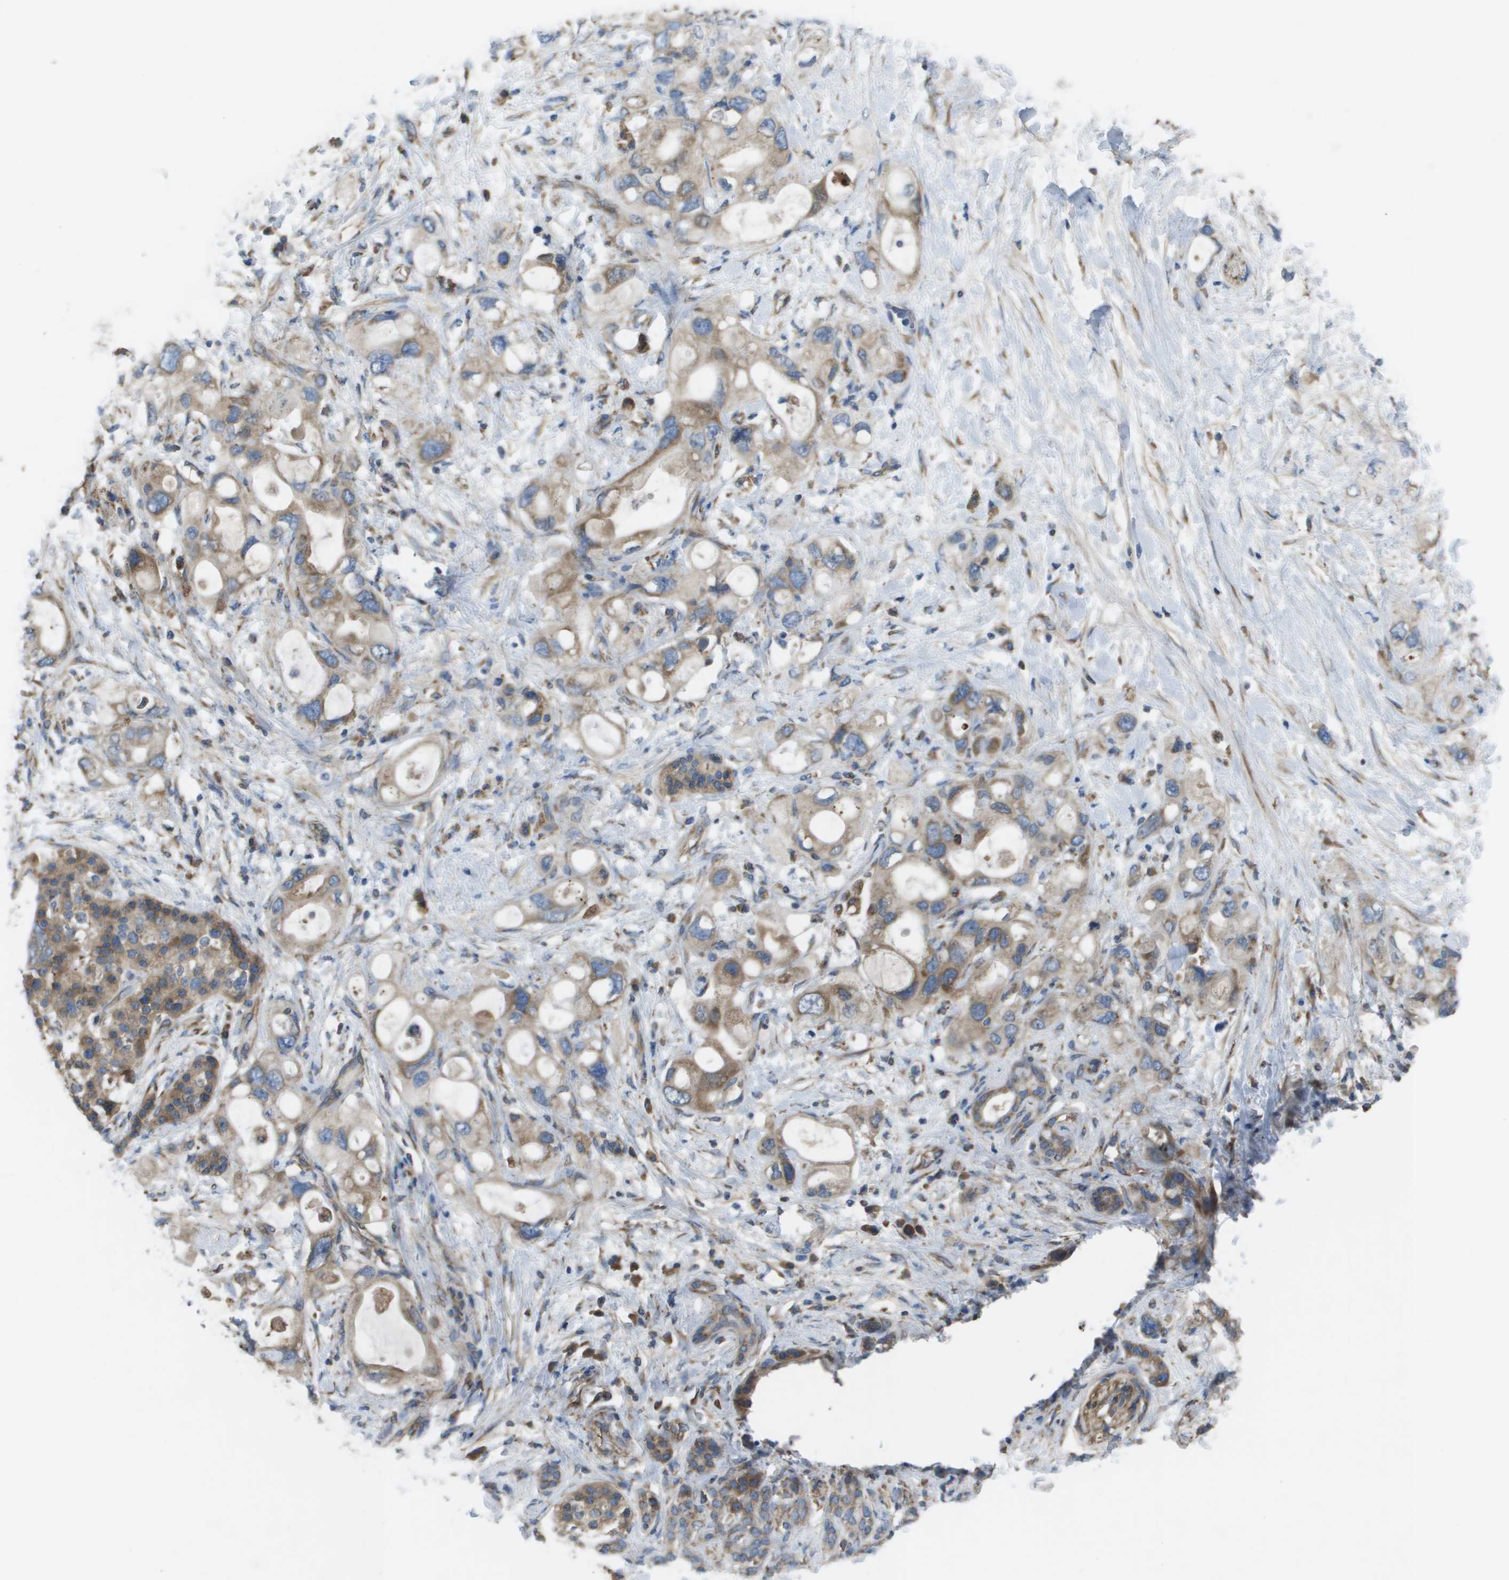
{"staining": {"intensity": "moderate", "quantity": ">75%", "location": "cytoplasmic/membranous"}, "tissue": "pancreatic cancer", "cell_type": "Tumor cells", "image_type": "cancer", "snomed": [{"axis": "morphology", "description": "Adenocarcinoma, NOS"}, {"axis": "topography", "description": "Pancreas"}], "caption": "Moderate cytoplasmic/membranous positivity is identified in approximately >75% of tumor cells in pancreatic cancer.", "gene": "CLCN2", "patient": {"sex": "female", "age": 56}}